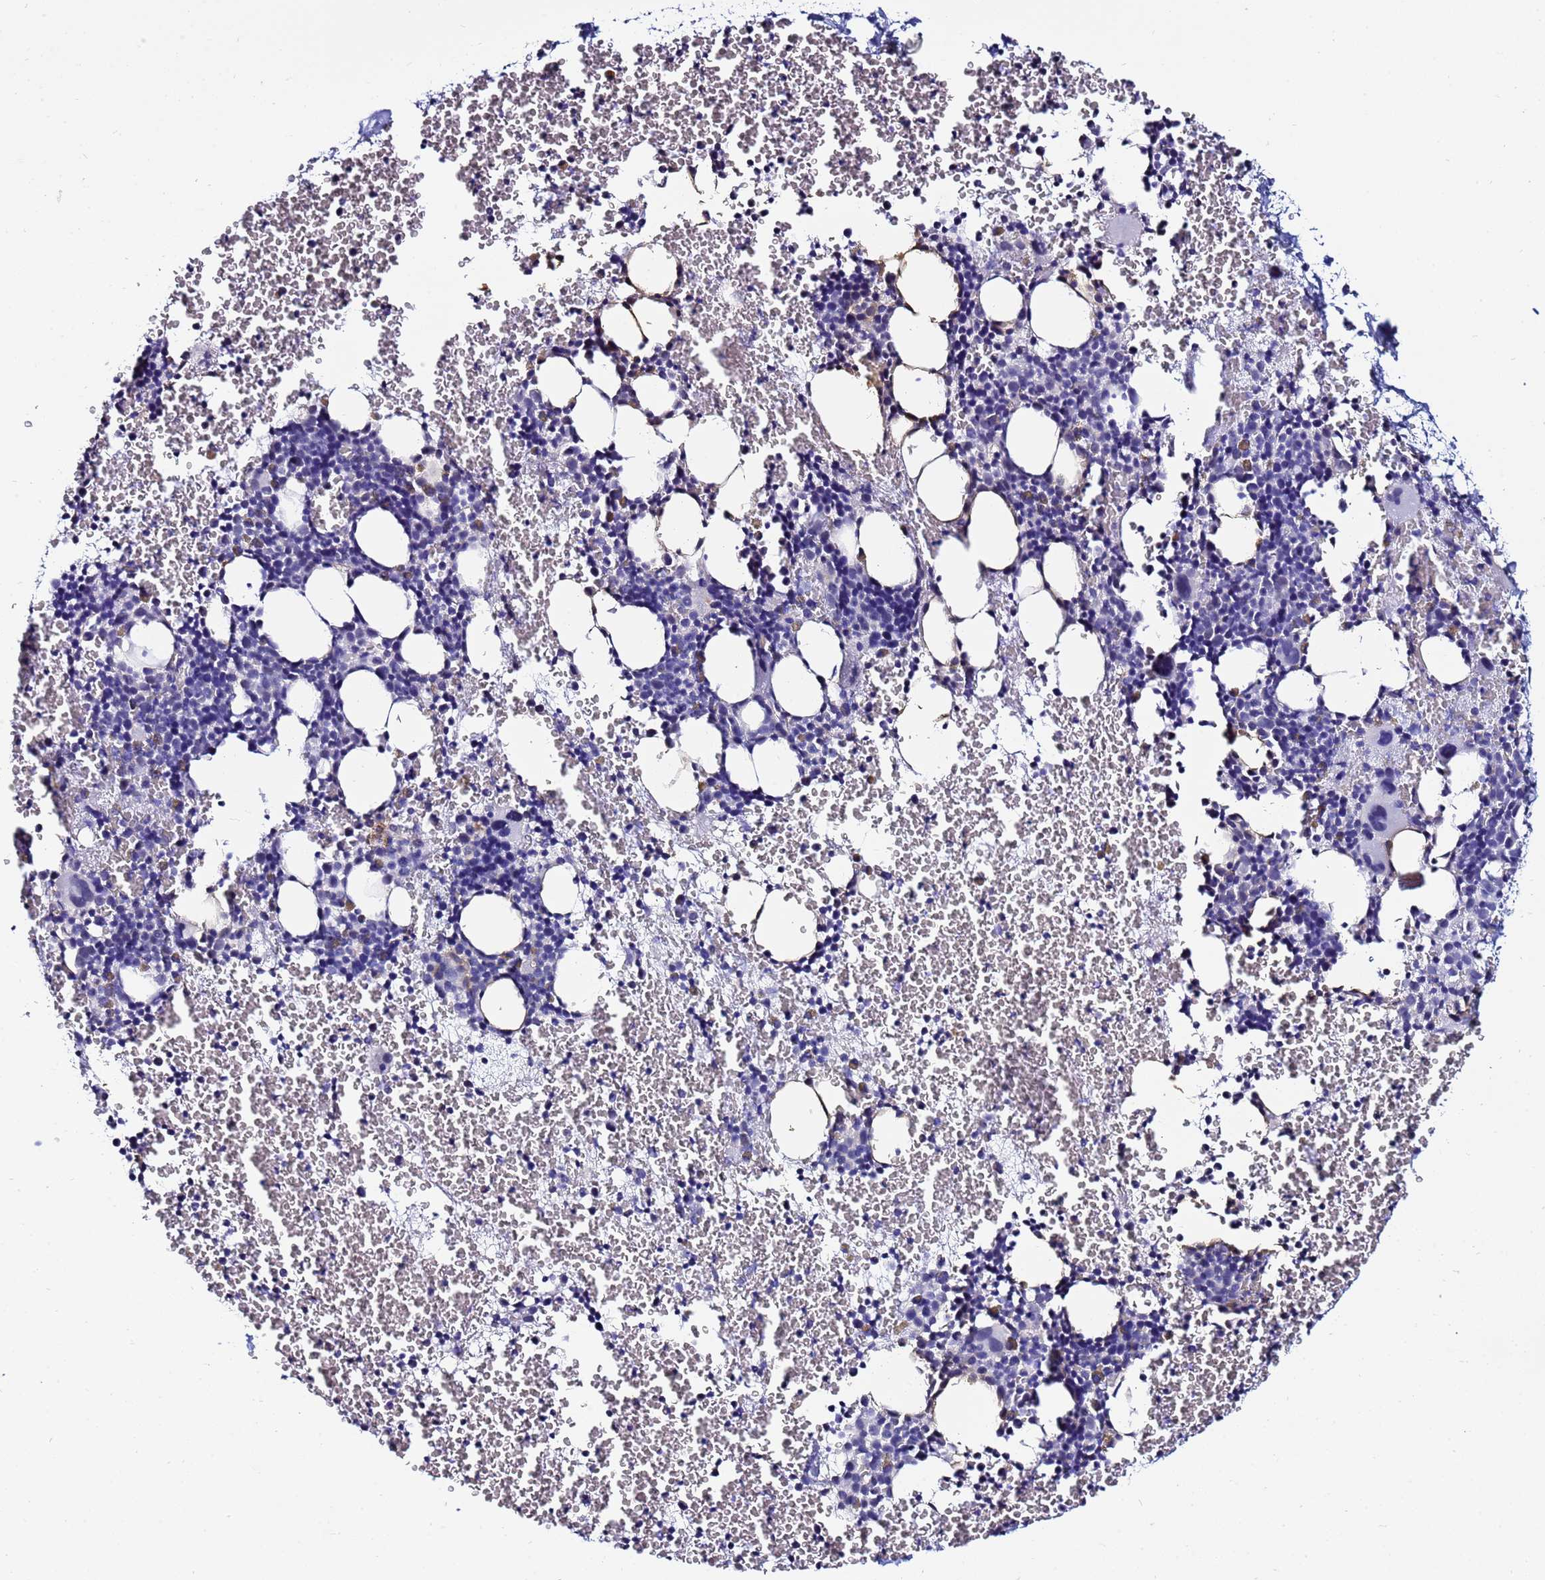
{"staining": {"intensity": "negative", "quantity": "none", "location": "none"}, "tissue": "bone marrow", "cell_type": "Hematopoietic cells", "image_type": "normal", "snomed": [{"axis": "morphology", "description": "Normal tissue, NOS"}, {"axis": "topography", "description": "Bone marrow"}], "caption": "This is a image of IHC staining of normal bone marrow, which shows no staining in hematopoietic cells. The staining is performed using DAB brown chromogen with nuclei counter-stained in using hematoxylin.", "gene": "DEFB104A", "patient": {"sex": "male", "age": 11}}